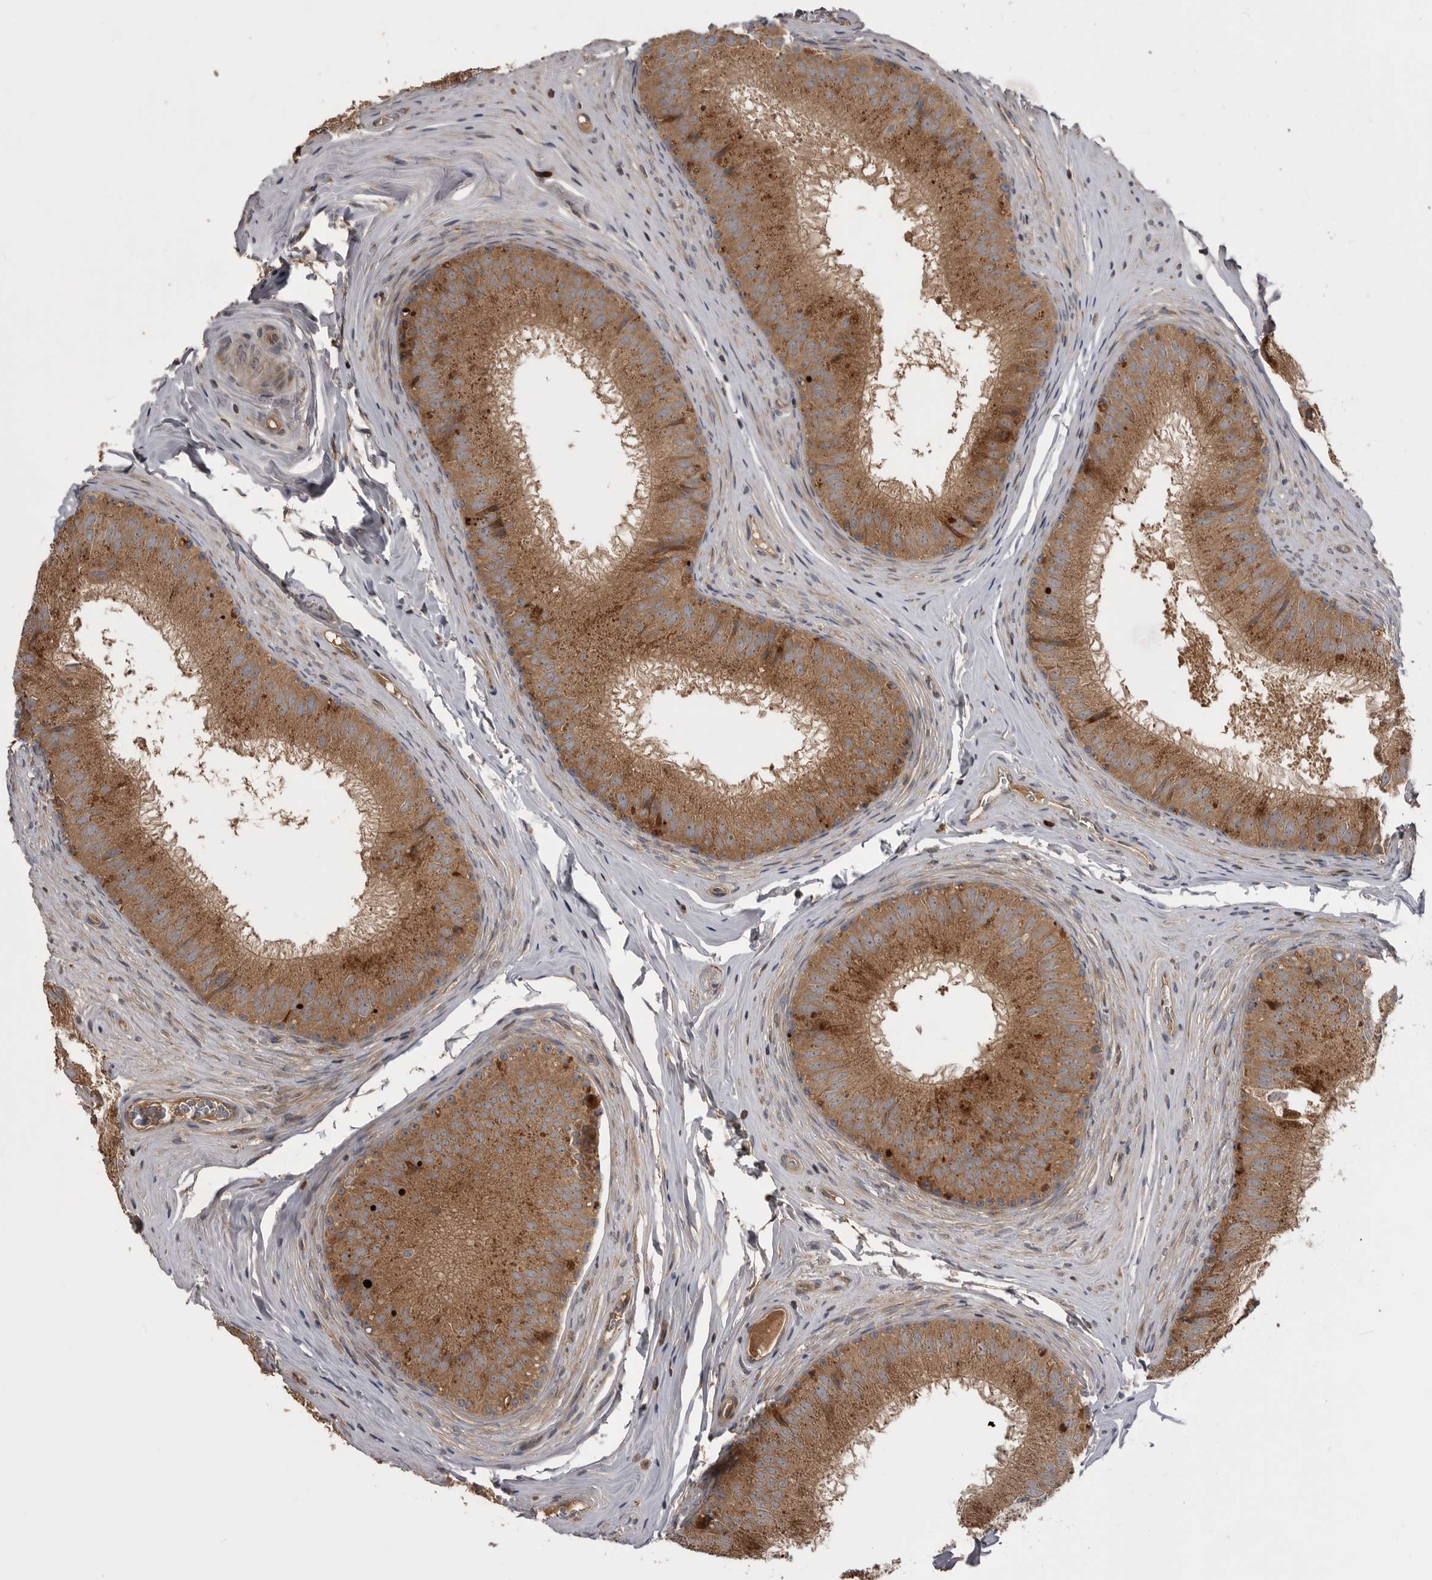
{"staining": {"intensity": "moderate", "quantity": ">75%", "location": "cytoplasmic/membranous"}, "tissue": "epididymis", "cell_type": "Glandular cells", "image_type": "normal", "snomed": [{"axis": "morphology", "description": "Normal tissue, NOS"}, {"axis": "topography", "description": "Epididymis"}], "caption": "Glandular cells demonstrate medium levels of moderate cytoplasmic/membranous expression in approximately >75% of cells in normal epididymis. Immunohistochemistry stains the protein of interest in brown and the nuclei are stained blue.", "gene": "RAB3GAP2", "patient": {"sex": "male", "age": 32}}